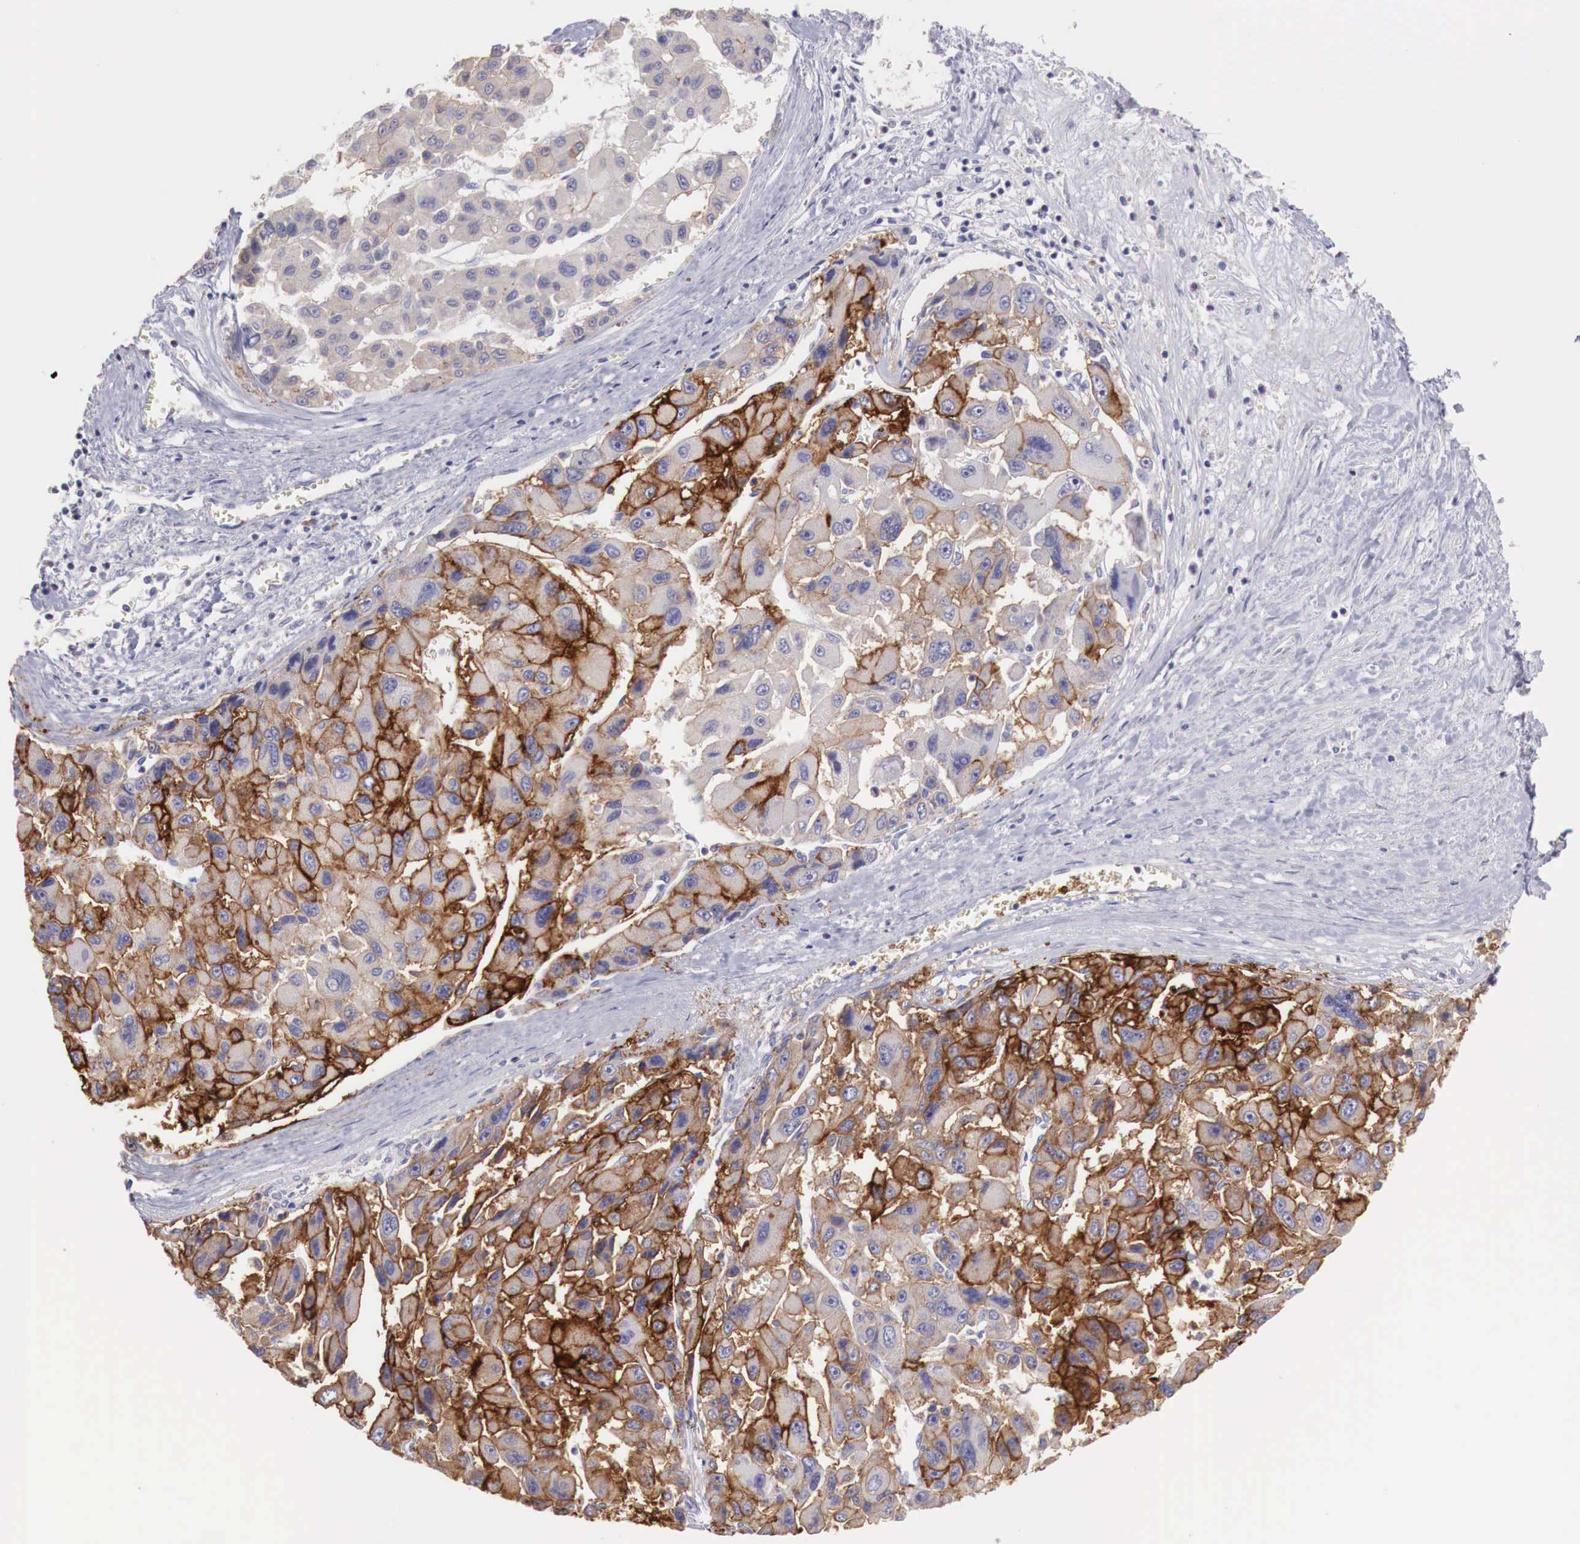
{"staining": {"intensity": "strong", "quantity": ">75%", "location": "cytoplasmic/membranous"}, "tissue": "liver cancer", "cell_type": "Tumor cells", "image_type": "cancer", "snomed": [{"axis": "morphology", "description": "Carcinoma, Hepatocellular, NOS"}, {"axis": "topography", "description": "Liver"}], "caption": "Brown immunohistochemical staining in liver hepatocellular carcinoma displays strong cytoplasmic/membranous expression in approximately >75% of tumor cells.", "gene": "XPNPEP2", "patient": {"sex": "male", "age": 64}}